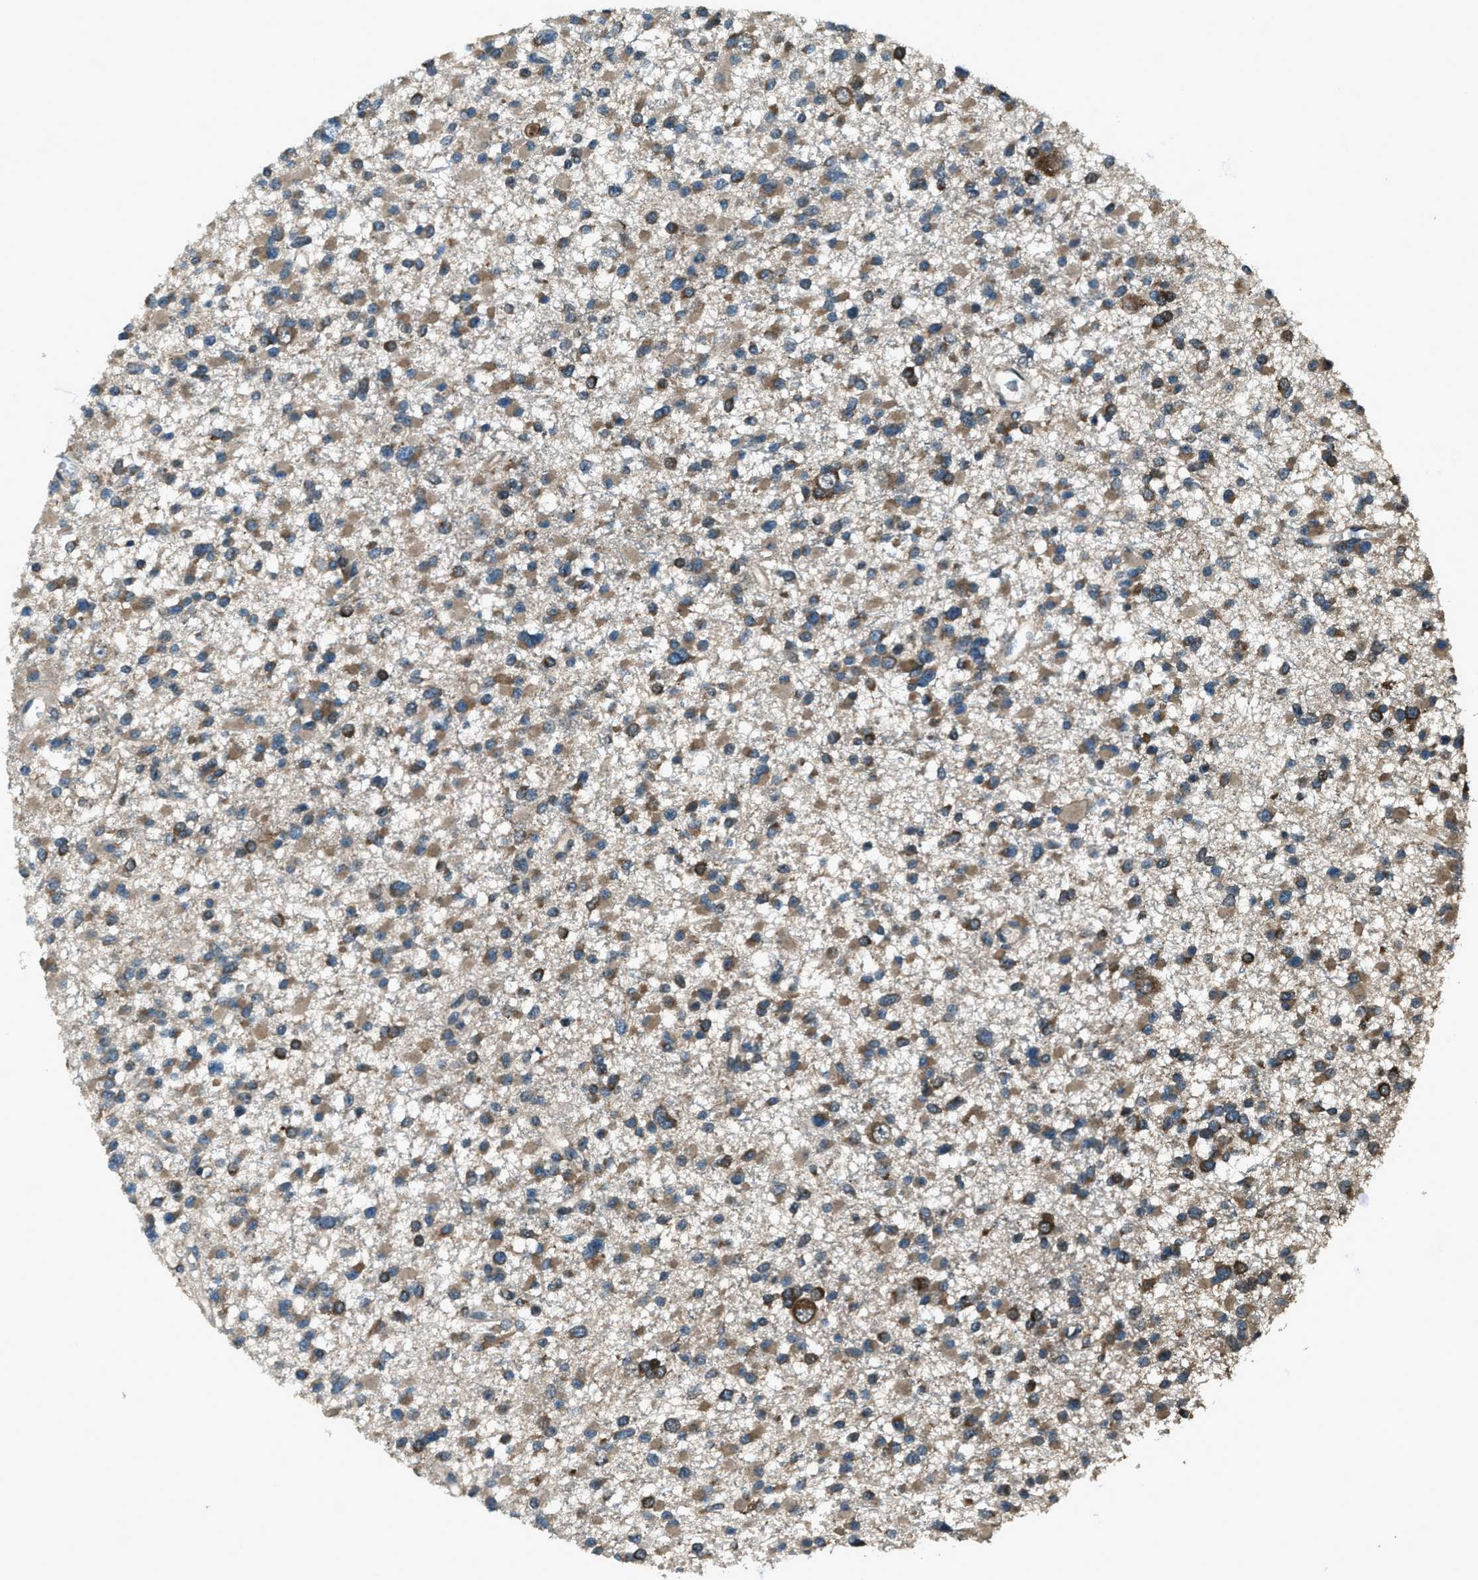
{"staining": {"intensity": "moderate", "quantity": "25%-75%", "location": "cytoplasmic/membranous"}, "tissue": "glioma", "cell_type": "Tumor cells", "image_type": "cancer", "snomed": [{"axis": "morphology", "description": "Glioma, malignant, Low grade"}, {"axis": "topography", "description": "Brain"}], "caption": "A medium amount of moderate cytoplasmic/membranous expression is identified in approximately 25%-75% of tumor cells in glioma tissue. The protein is stained brown, and the nuclei are stained in blue (DAB IHC with brightfield microscopy, high magnification).", "gene": "TRIM4", "patient": {"sex": "female", "age": 22}}